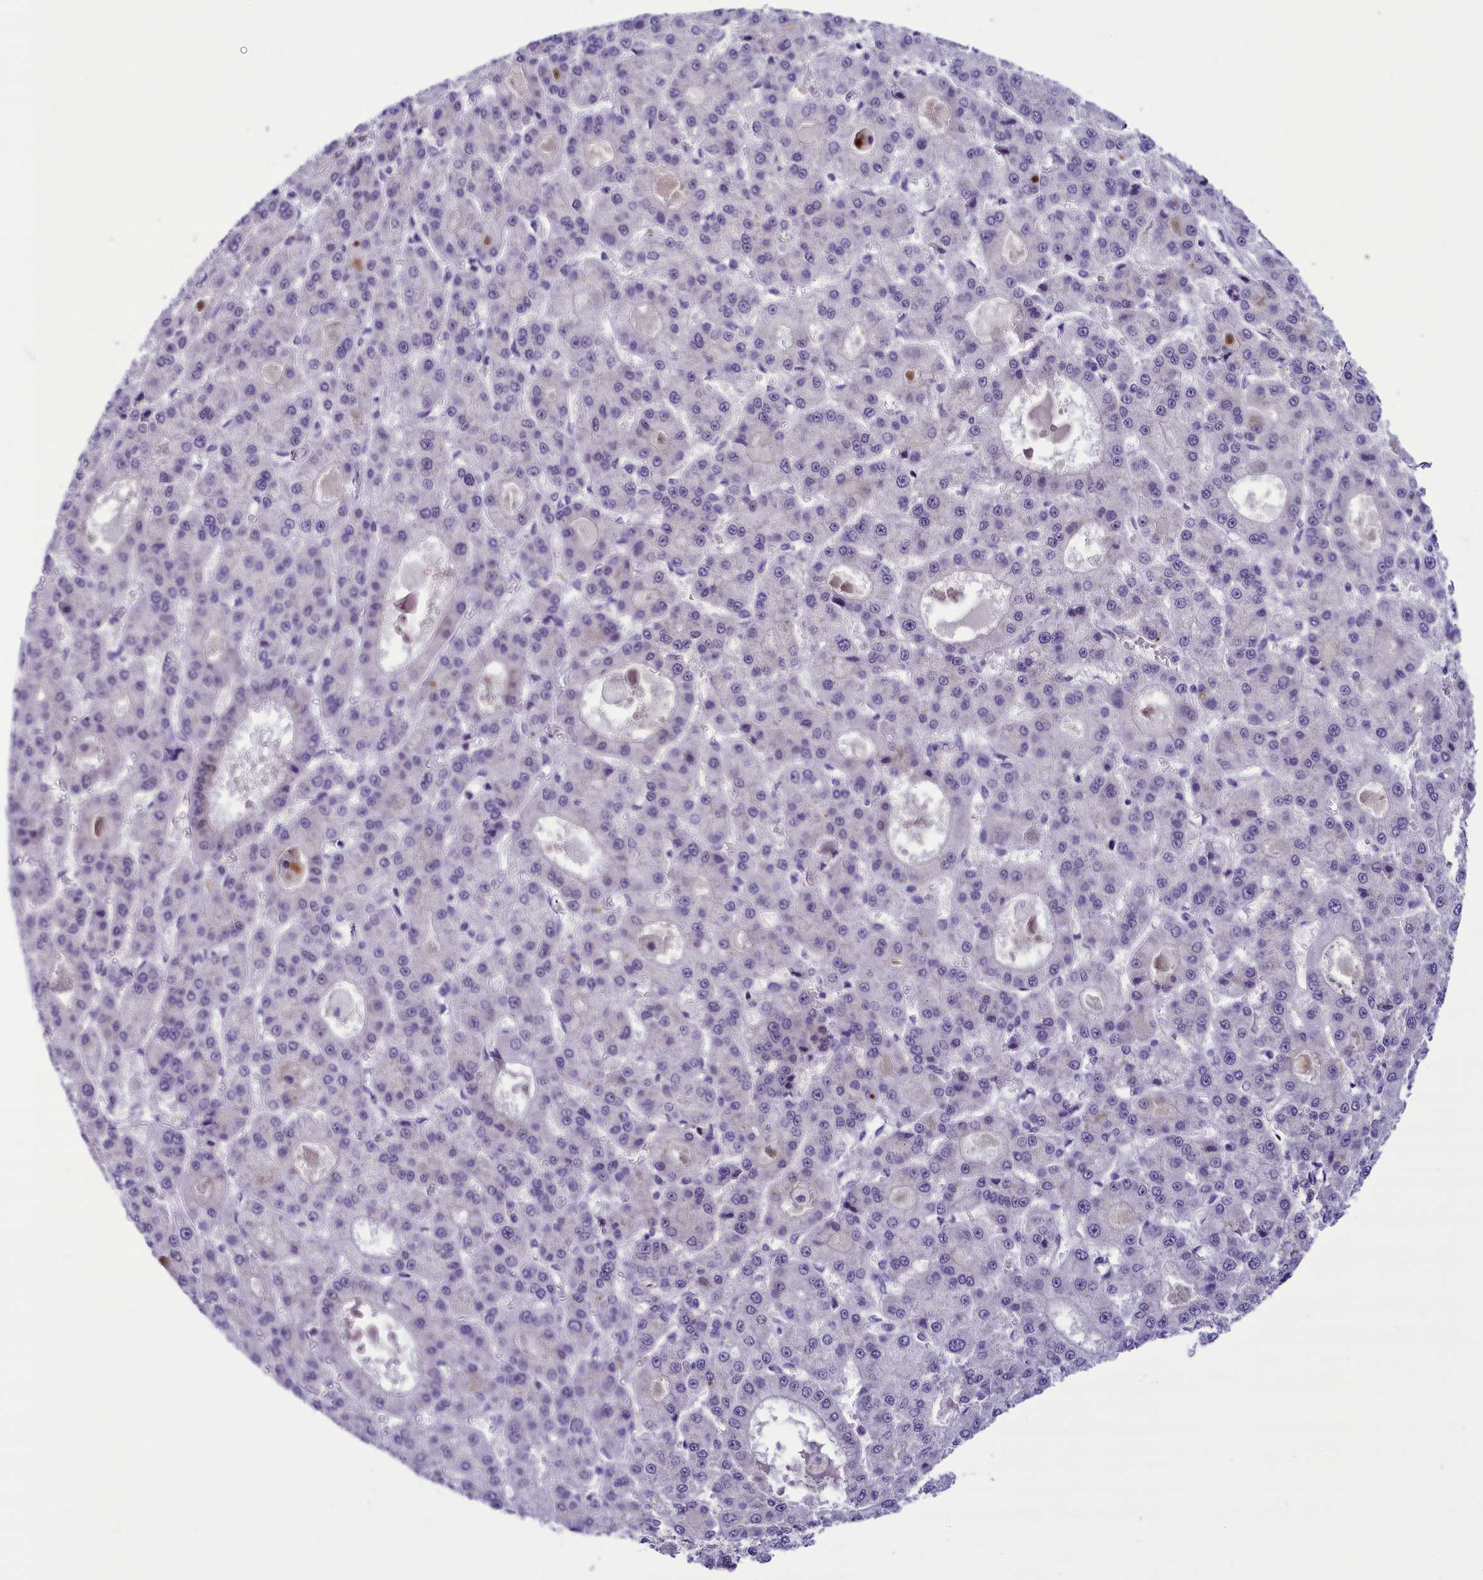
{"staining": {"intensity": "negative", "quantity": "none", "location": "none"}, "tissue": "liver cancer", "cell_type": "Tumor cells", "image_type": "cancer", "snomed": [{"axis": "morphology", "description": "Carcinoma, Hepatocellular, NOS"}, {"axis": "topography", "description": "Liver"}], "caption": "Histopathology image shows no protein expression in tumor cells of hepatocellular carcinoma (liver) tissue.", "gene": "PRR15", "patient": {"sex": "male", "age": 70}}